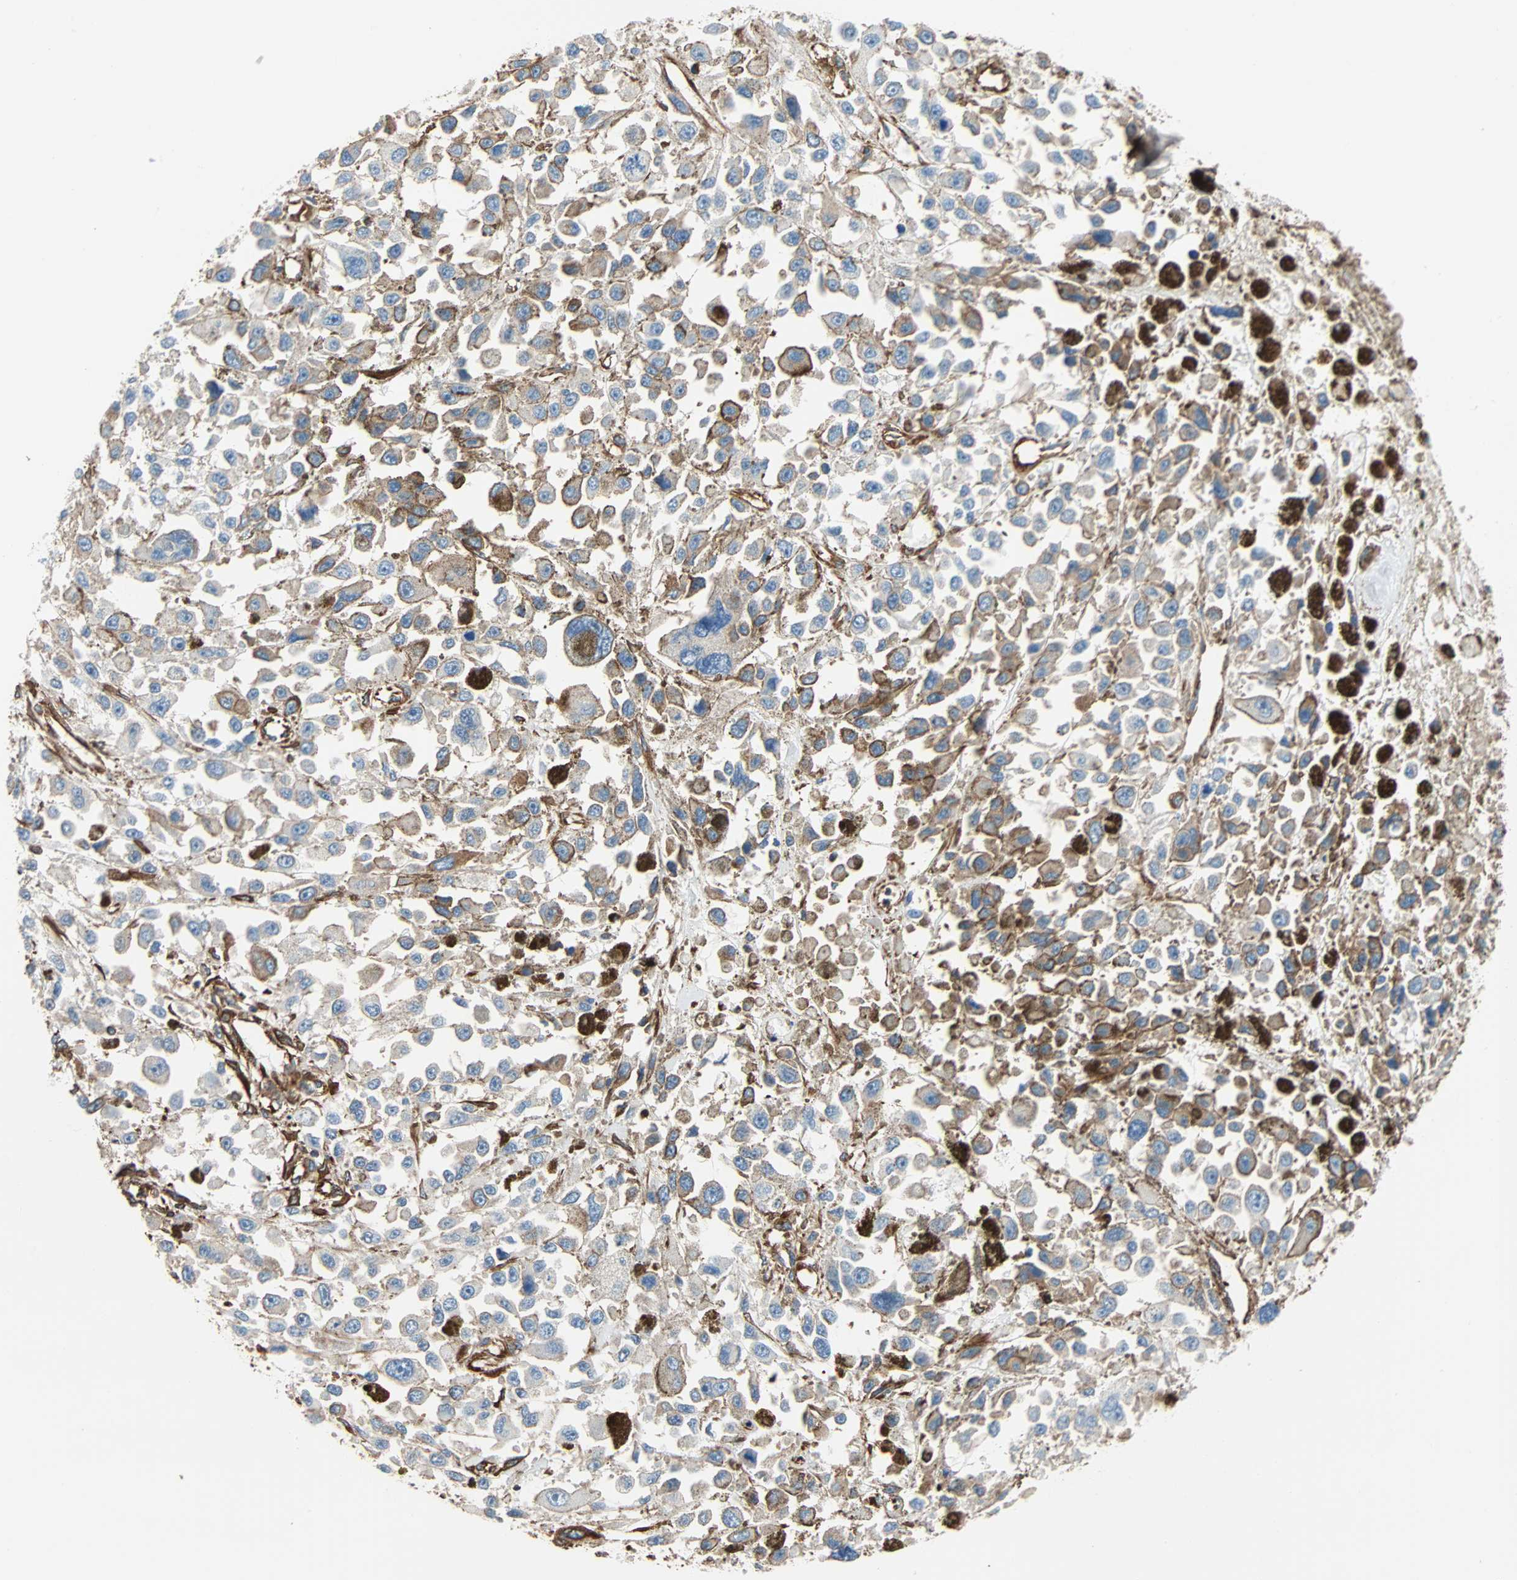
{"staining": {"intensity": "negative", "quantity": "none", "location": "none"}, "tissue": "melanoma", "cell_type": "Tumor cells", "image_type": "cancer", "snomed": [{"axis": "morphology", "description": "Malignant melanoma, Metastatic site"}, {"axis": "topography", "description": "Lymph node"}], "caption": "This is an immunohistochemistry (IHC) micrograph of malignant melanoma (metastatic site). There is no staining in tumor cells.", "gene": "GALNT10", "patient": {"sex": "male", "age": 59}}